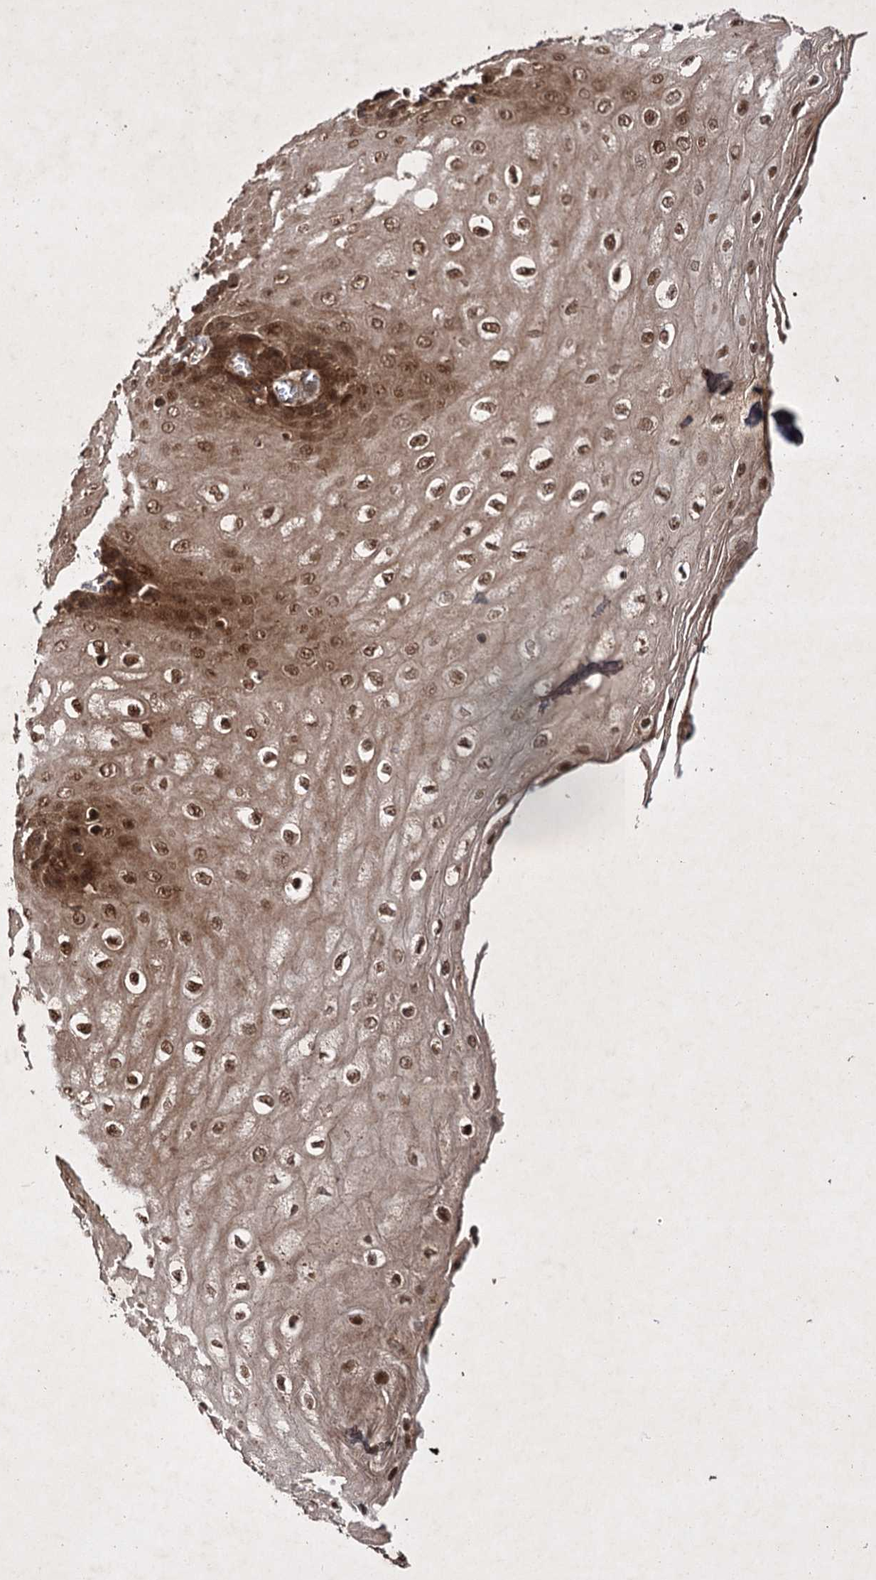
{"staining": {"intensity": "moderate", "quantity": ">75%", "location": "cytoplasmic/membranous,nuclear"}, "tissue": "esophagus", "cell_type": "Squamous epithelial cells", "image_type": "normal", "snomed": [{"axis": "morphology", "description": "Normal tissue, NOS"}, {"axis": "topography", "description": "Esophagus"}], "caption": "Unremarkable esophagus exhibits moderate cytoplasmic/membranous,nuclear staining in about >75% of squamous epithelial cells Immunohistochemistry stains the protein in brown and the nuclei are stained blue..", "gene": "DNAJC13", "patient": {"sex": "male", "age": 60}}